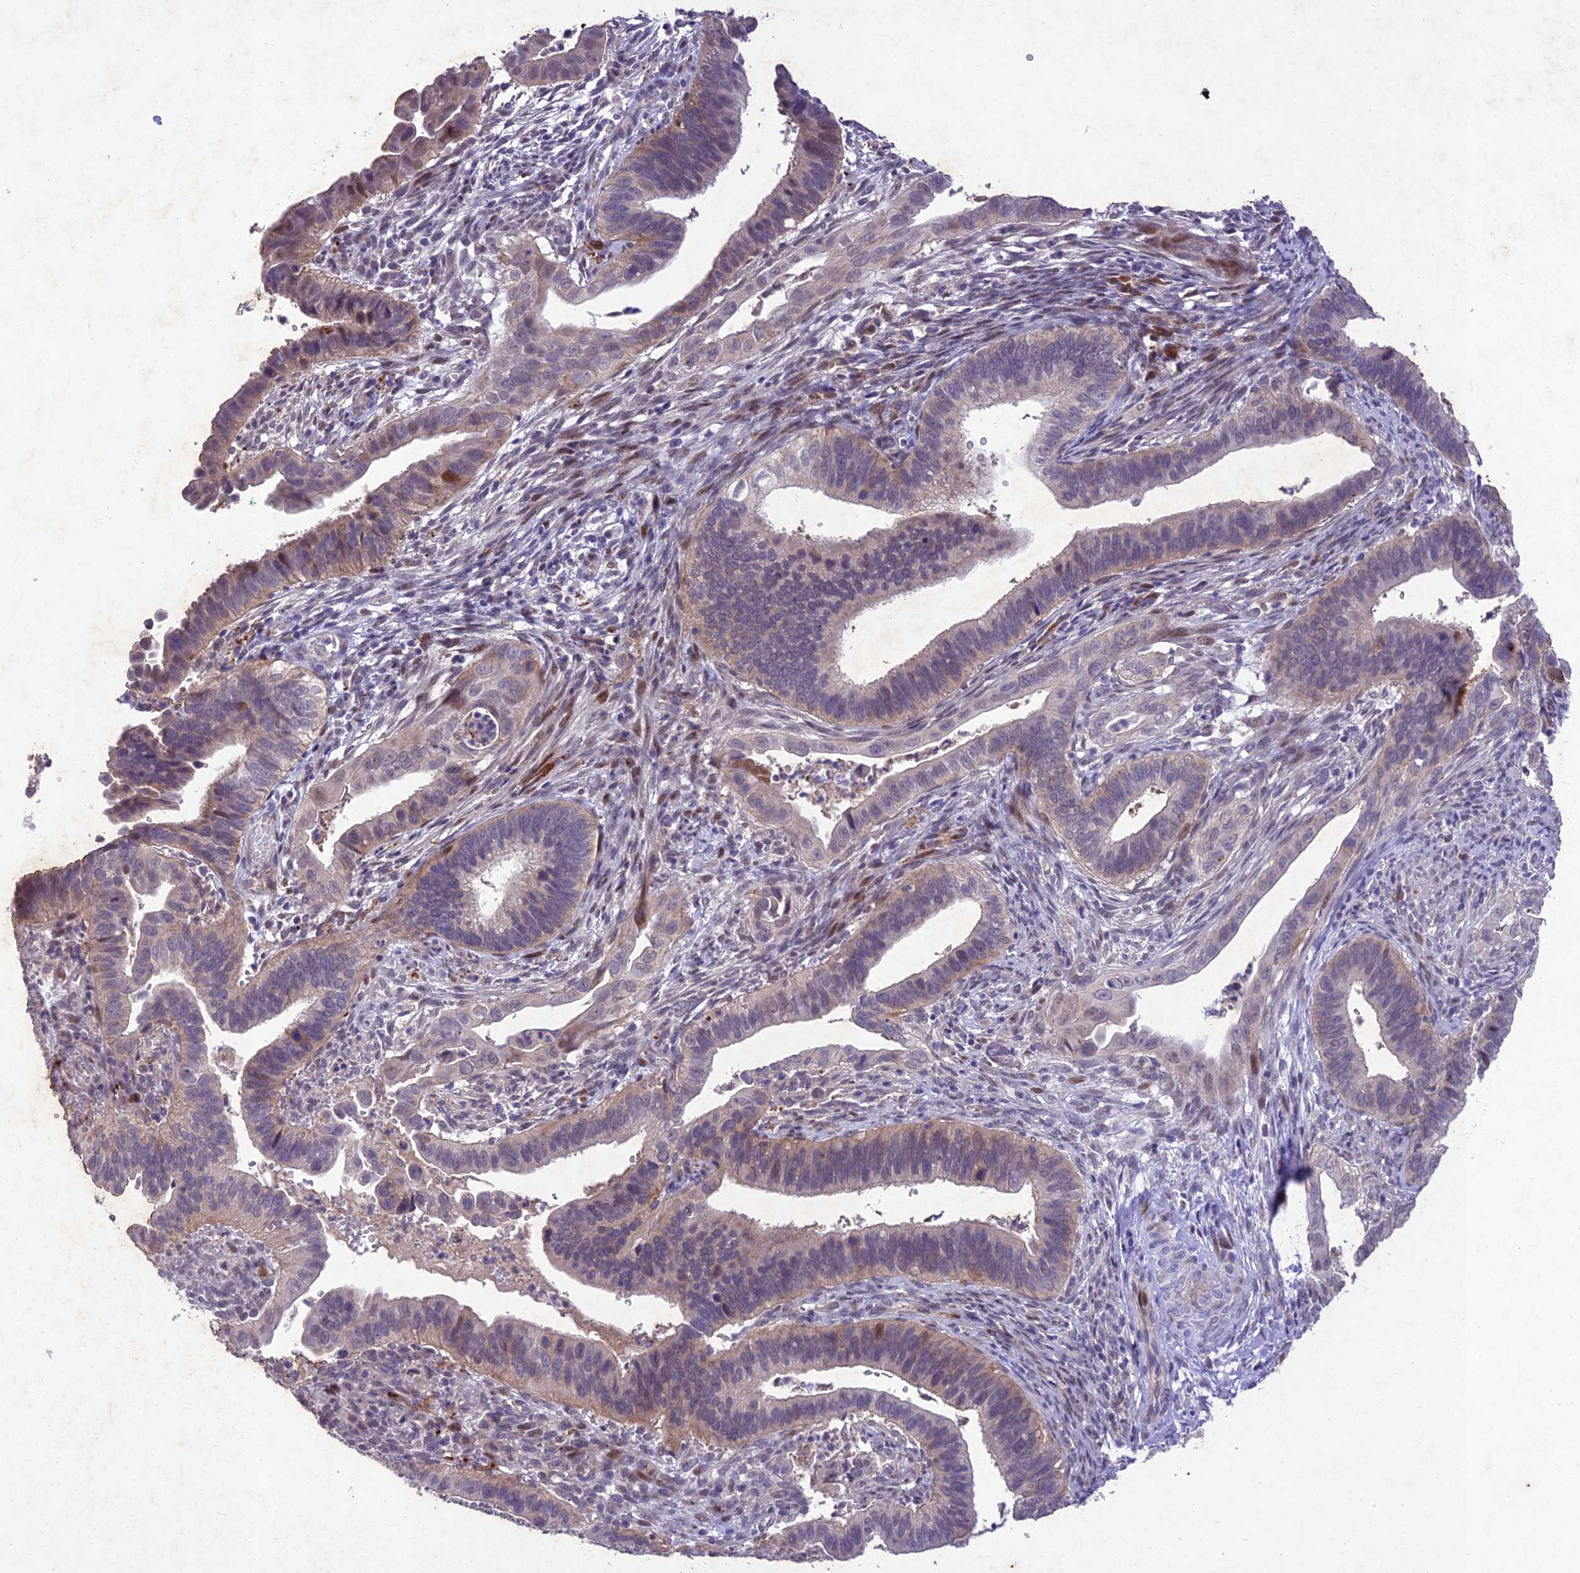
{"staining": {"intensity": "weak", "quantity": "25%-75%", "location": "cytoplasmic/membranous,nuclear"}, "tissue": "cervical cancer", "cell_type": "Tumor cells", "image_type": "cancer", "snomed": [{"axis": "morphology", "description": "Adenocarcinoma, NOS"}, {"axis": "topography", "description": "Cervix"}], "caption": "A high-resolution micrograph shows immunohistochemistry staining of cervical cancer (adenocarcinoma), which displays weak cytoplasmic/membranous and nuclear staining in about 25%-75% of tumor cells. (DAB (3,3'-diaminobenzidine) = brown stain, brightfield microscopy at high magnification).", "gene": "ANKRD52", "patient": {"sex": "female", "age": 42}}